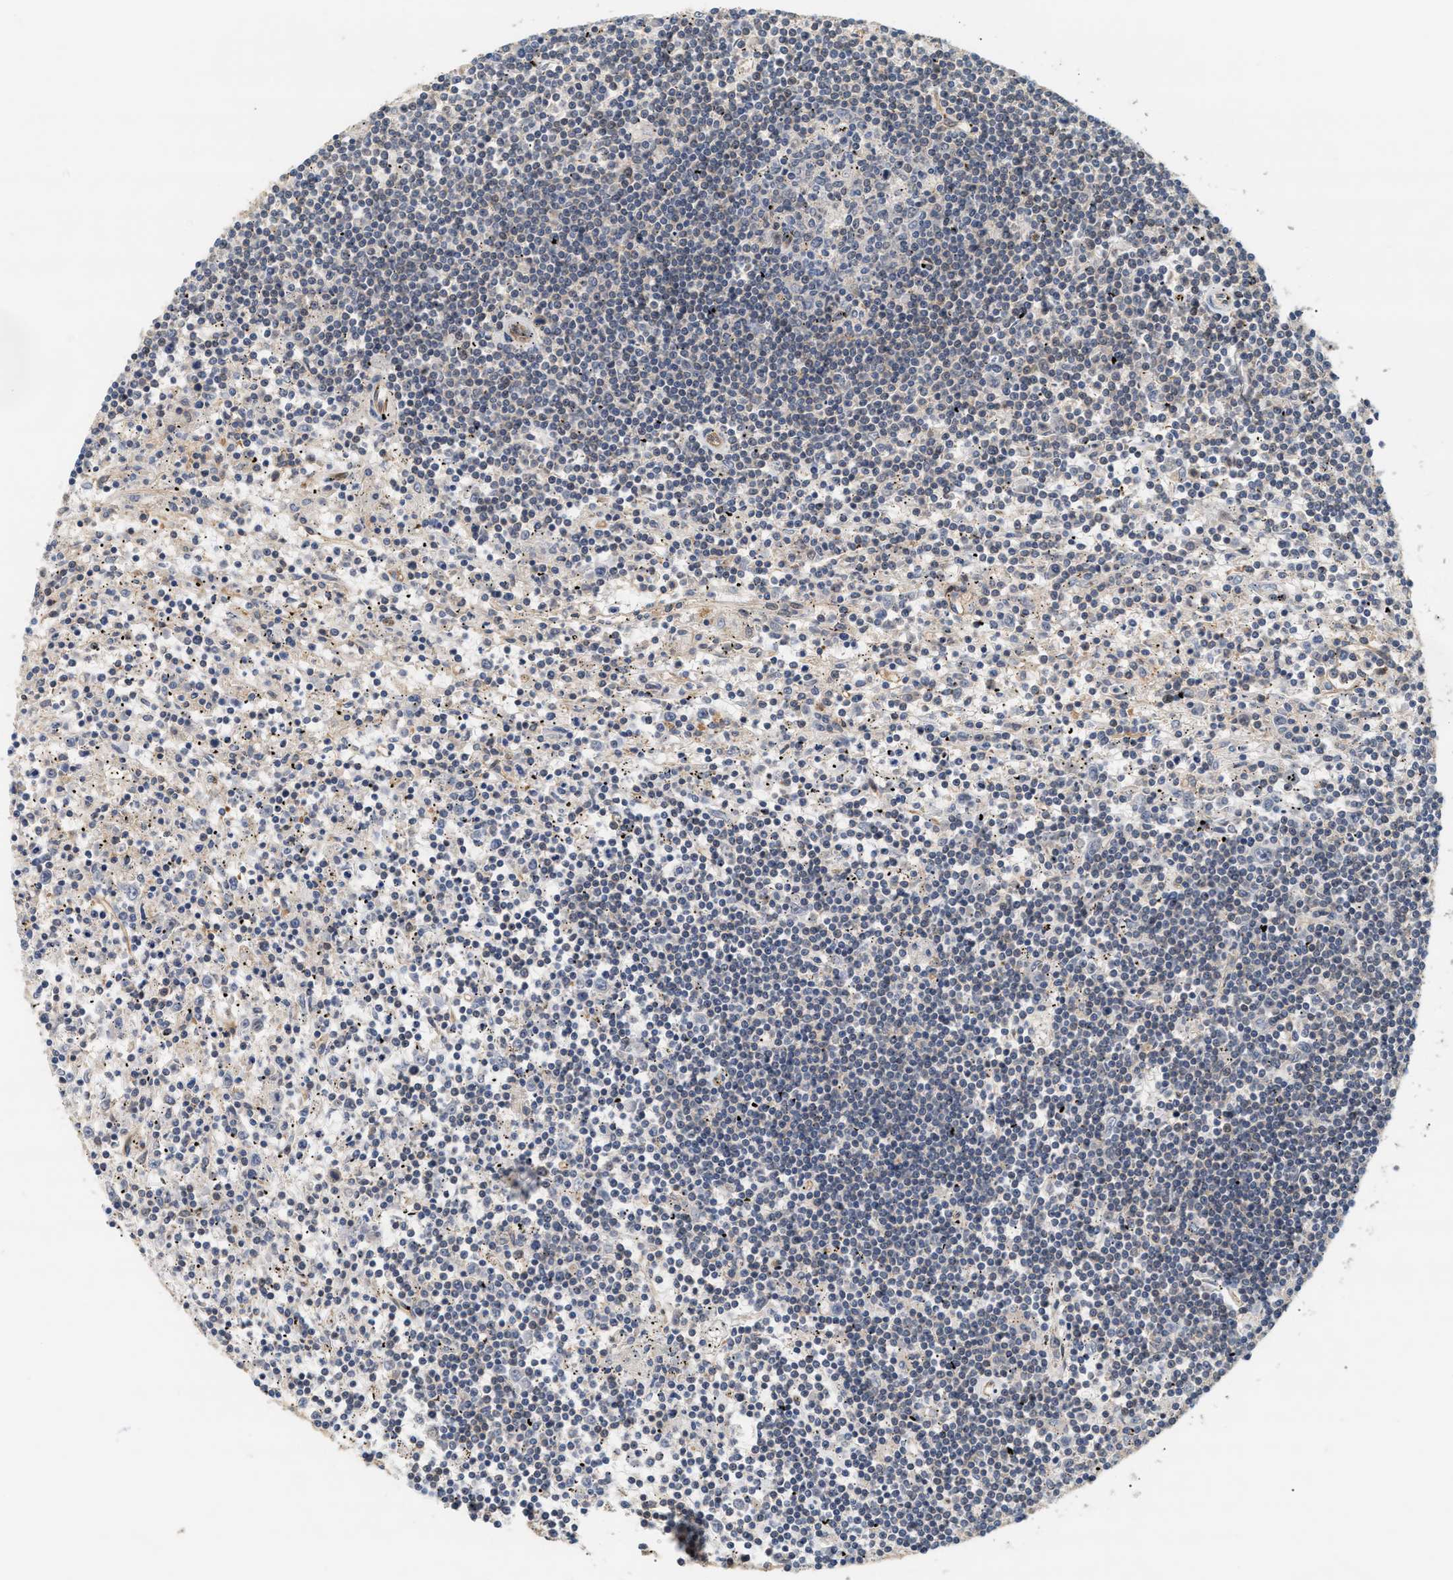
{"staining": {"intensity": "negative", "quantity": "none", "location": "none"}, "tissue": "lymphoma", "cell_type": "Tumor cells", "image_type": "cancer", "snomed": [{"axis": "morphology", "description": "Malignant lymphoma, non-Hodgkin's type, Low grade"}, {"axis": "topography", "description": "Spleen"}], "caption": "This is an immunohistochemistry (IHC) histopathology image of human lymphoma. There is no positivity in tumor cells.", "gene": "ABHD5", "patient": {"sex": "male", "age": 76}}